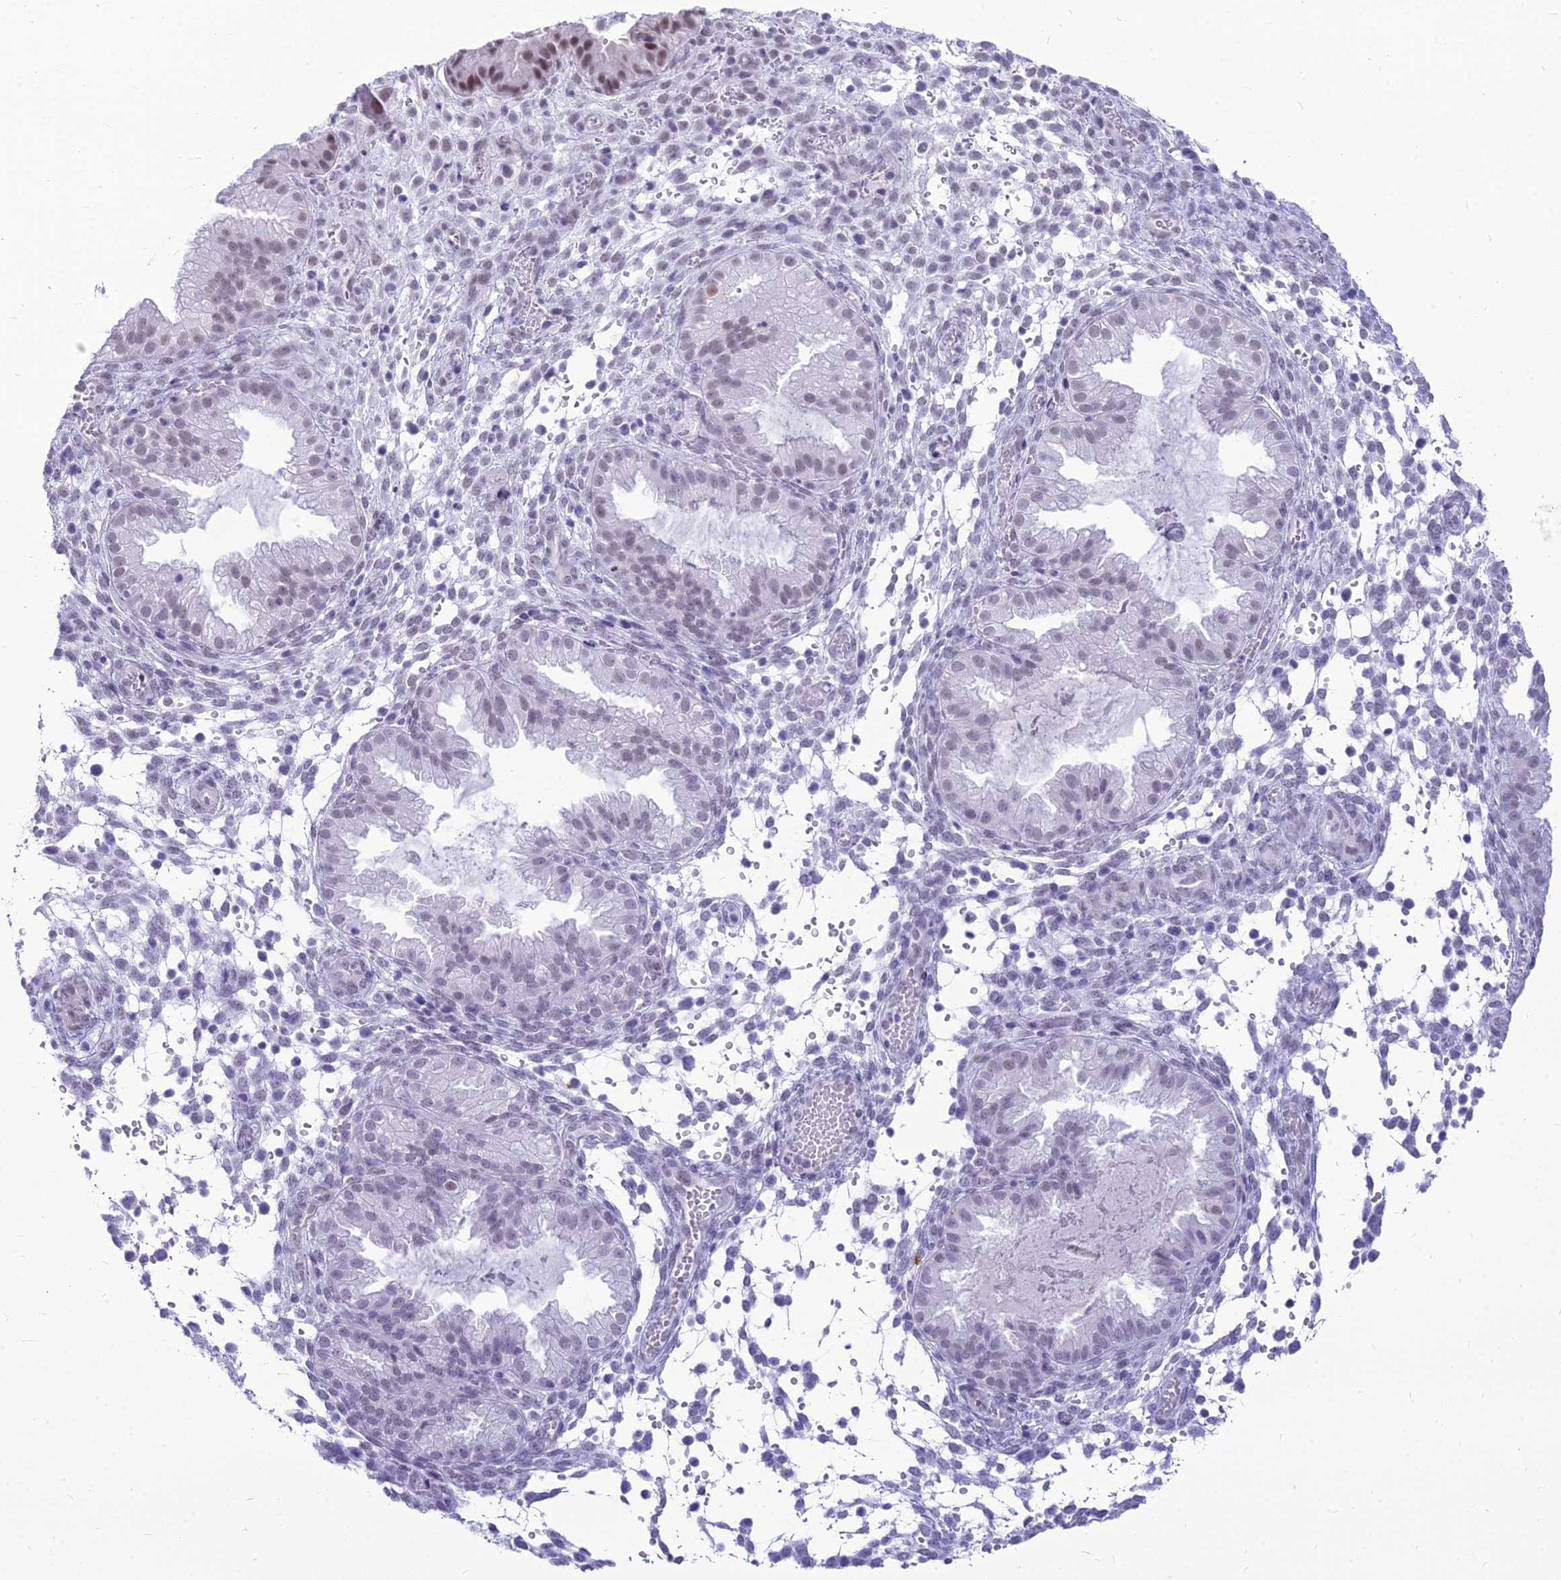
{"staining": {"intensity": "negative", "quantity": "none", "location": "none"}, "tissue": "endometrium", "cell_type": "Cells in endometrial stroma", "image_type": "normal", "snomed": [{"axis": "morphology", "description": "Normal tissue, NOS"}, {"axis": "topography", "description": "Endometrium"}], "caption": "IHC image of normal endometrium: endometrium stained with DAB (3,3'-diaminobenzidine) reveals no significant protein staining in cells in endometrial stroma. (Immunohistochemistry, brightfield microscopy, high magnification).", "gene": "DHX40", "patient": {"sex": "female", "age": 33}}